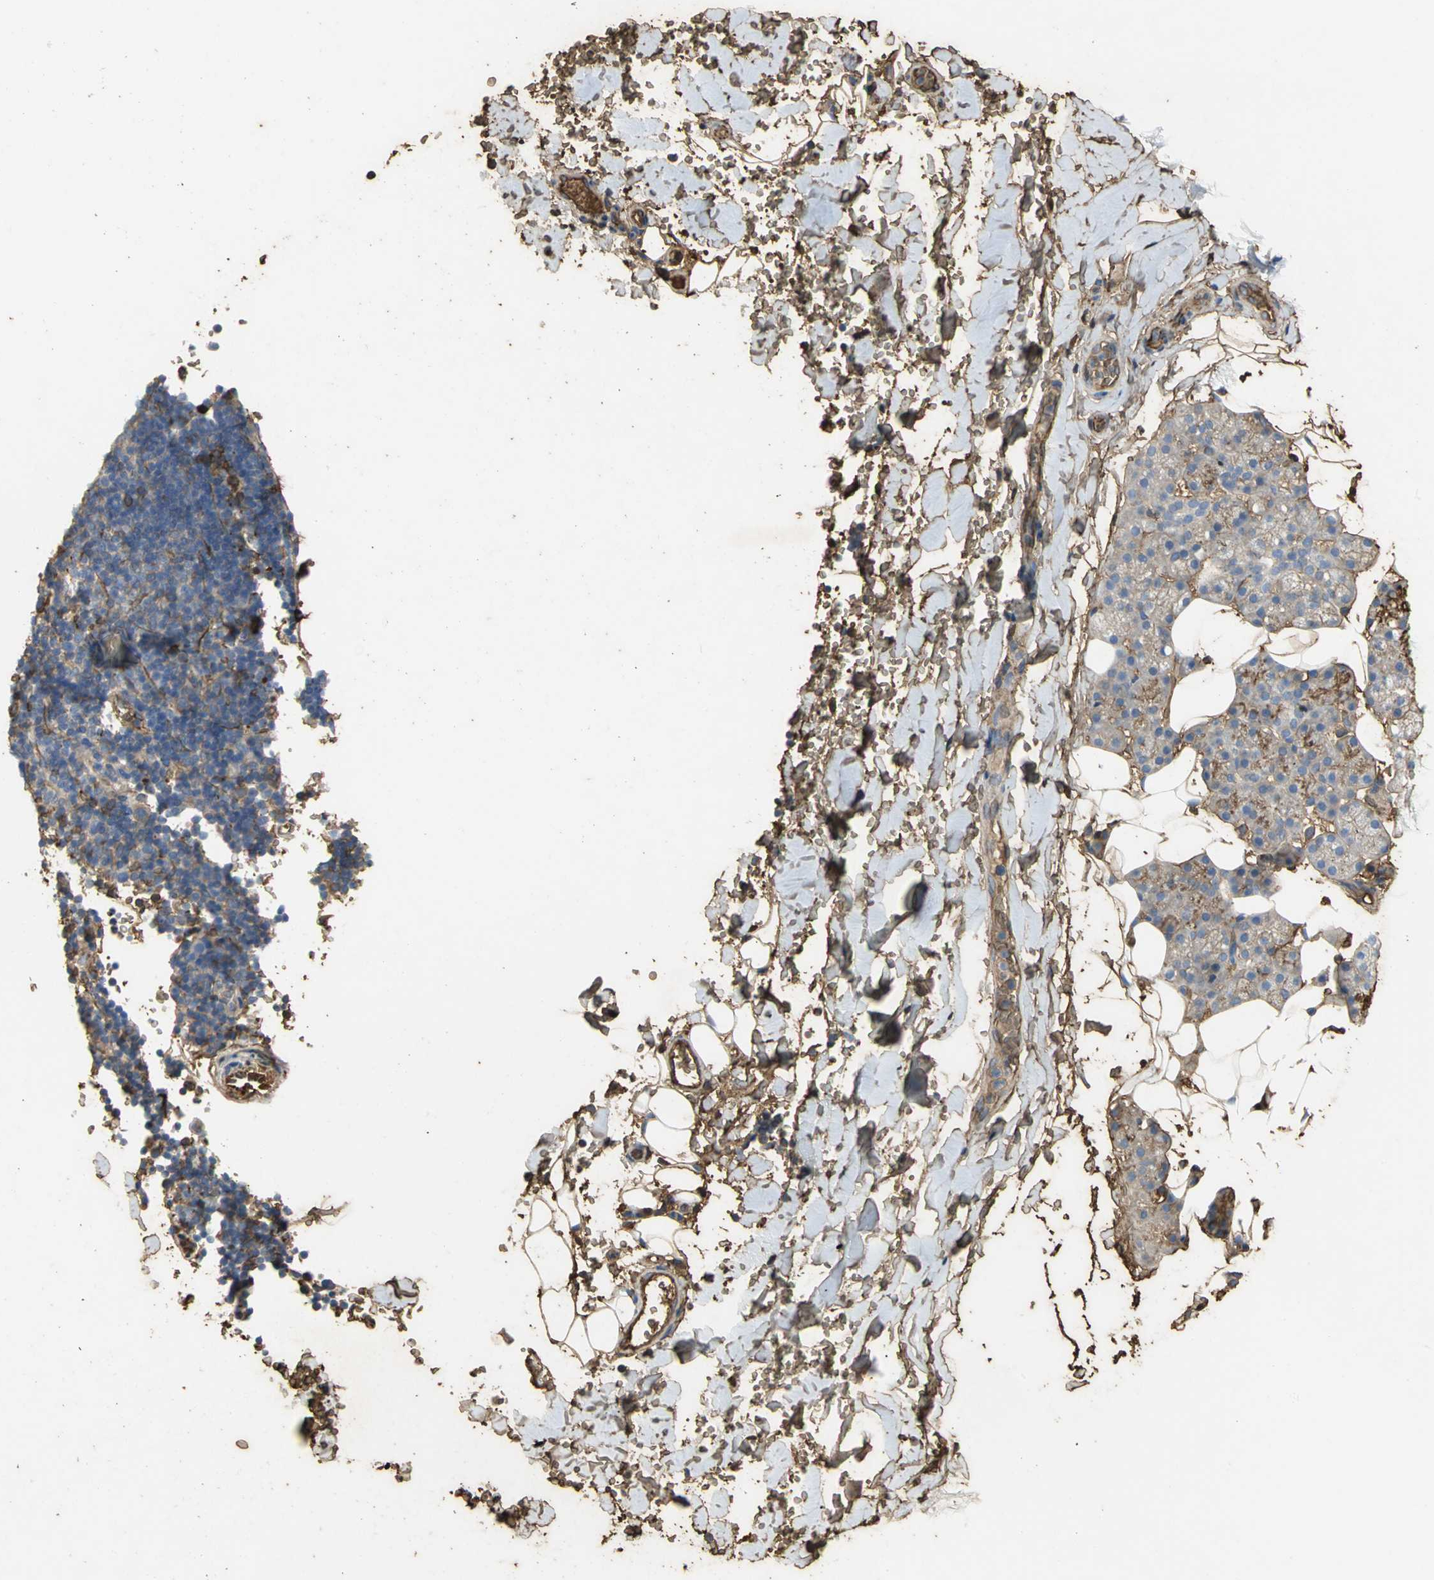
{"staining": {"intensity": "moderate", "quantity": "<25%", "location": "cytoplasmic/membranous"}, "tissue": "salivary gland", "cell_type": "Glandular cells", "image_type": "normal", "snomed": [{"axis": "morphology", "description": "Normal tissue, NOS"}, {"axis": "topography", "description": "Lymph node"}, {"axis": "topography", "description": "Salivary gland"}], "caption": "This image exhibits immunohistochemistry (IHC) staining of normal salivary gland, with low moderate cytoplasmic/membranous positivity in approximately <25% of glandular cells.", "gene": "TREM1", "patient": {"sex": "male", "age": 8}}